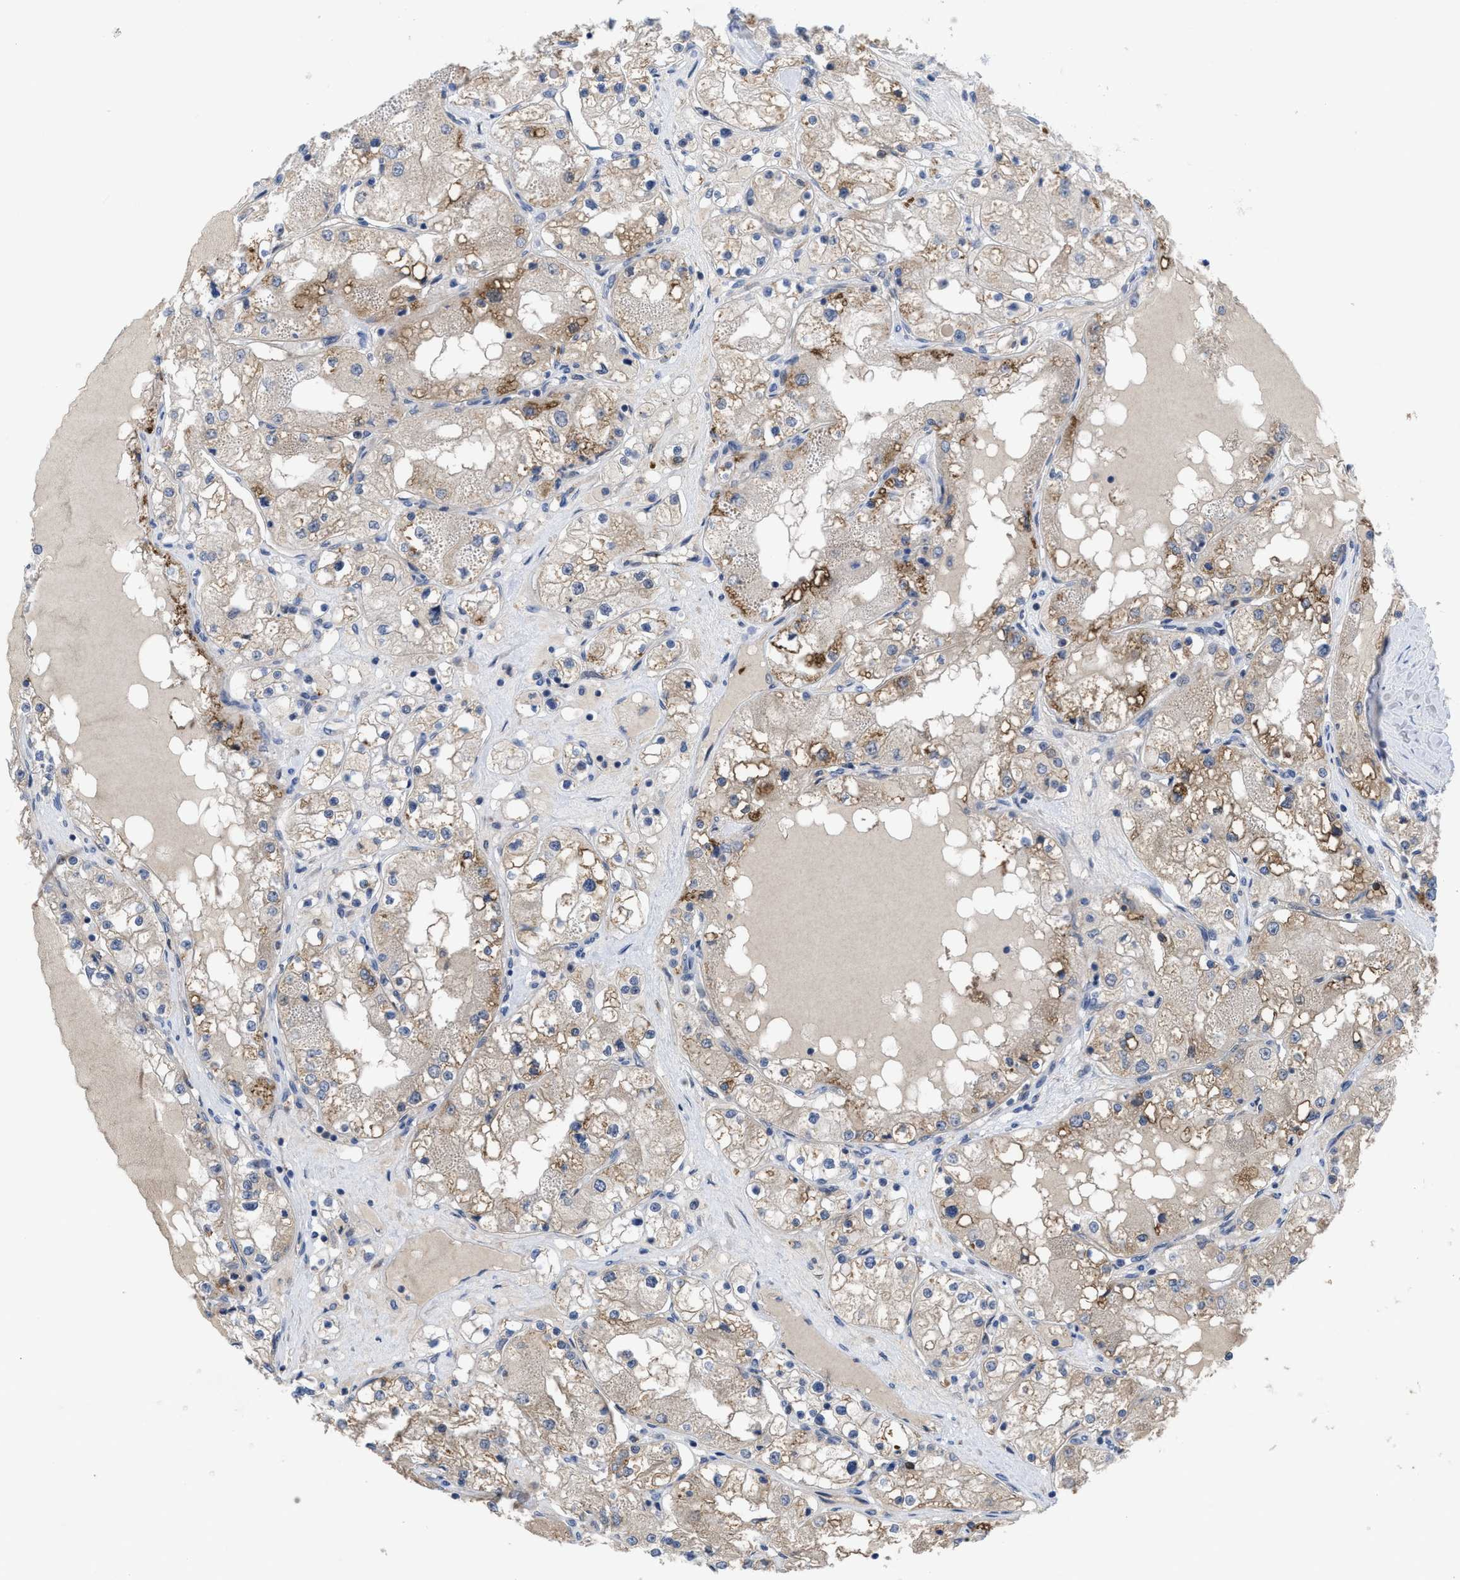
{"staining": {"intensity": "weak", "quantity": "25%-75%", "location": "cytoplasmic/membranous"}, "tissue": "renal cancer", "cell_type": "Tumor cells", "image_type": "cancer", "snomed": [{"axis": "morphology", "description": "Adenocarcinoma, NOS"}, {"axis": "topography", "description": "Kidney"}], "caption": "IHC histopathology image of neoplastic tissue: renal cancer stained using IHC exhibits low levels of weak protein expression localized specifically in the cytoplasmic/membranous of tumor cells, appearing as a cytoplasmic/membranous brown color.", "gene": "LDAF1", "patient": {"sex": "male", "age": 68}}